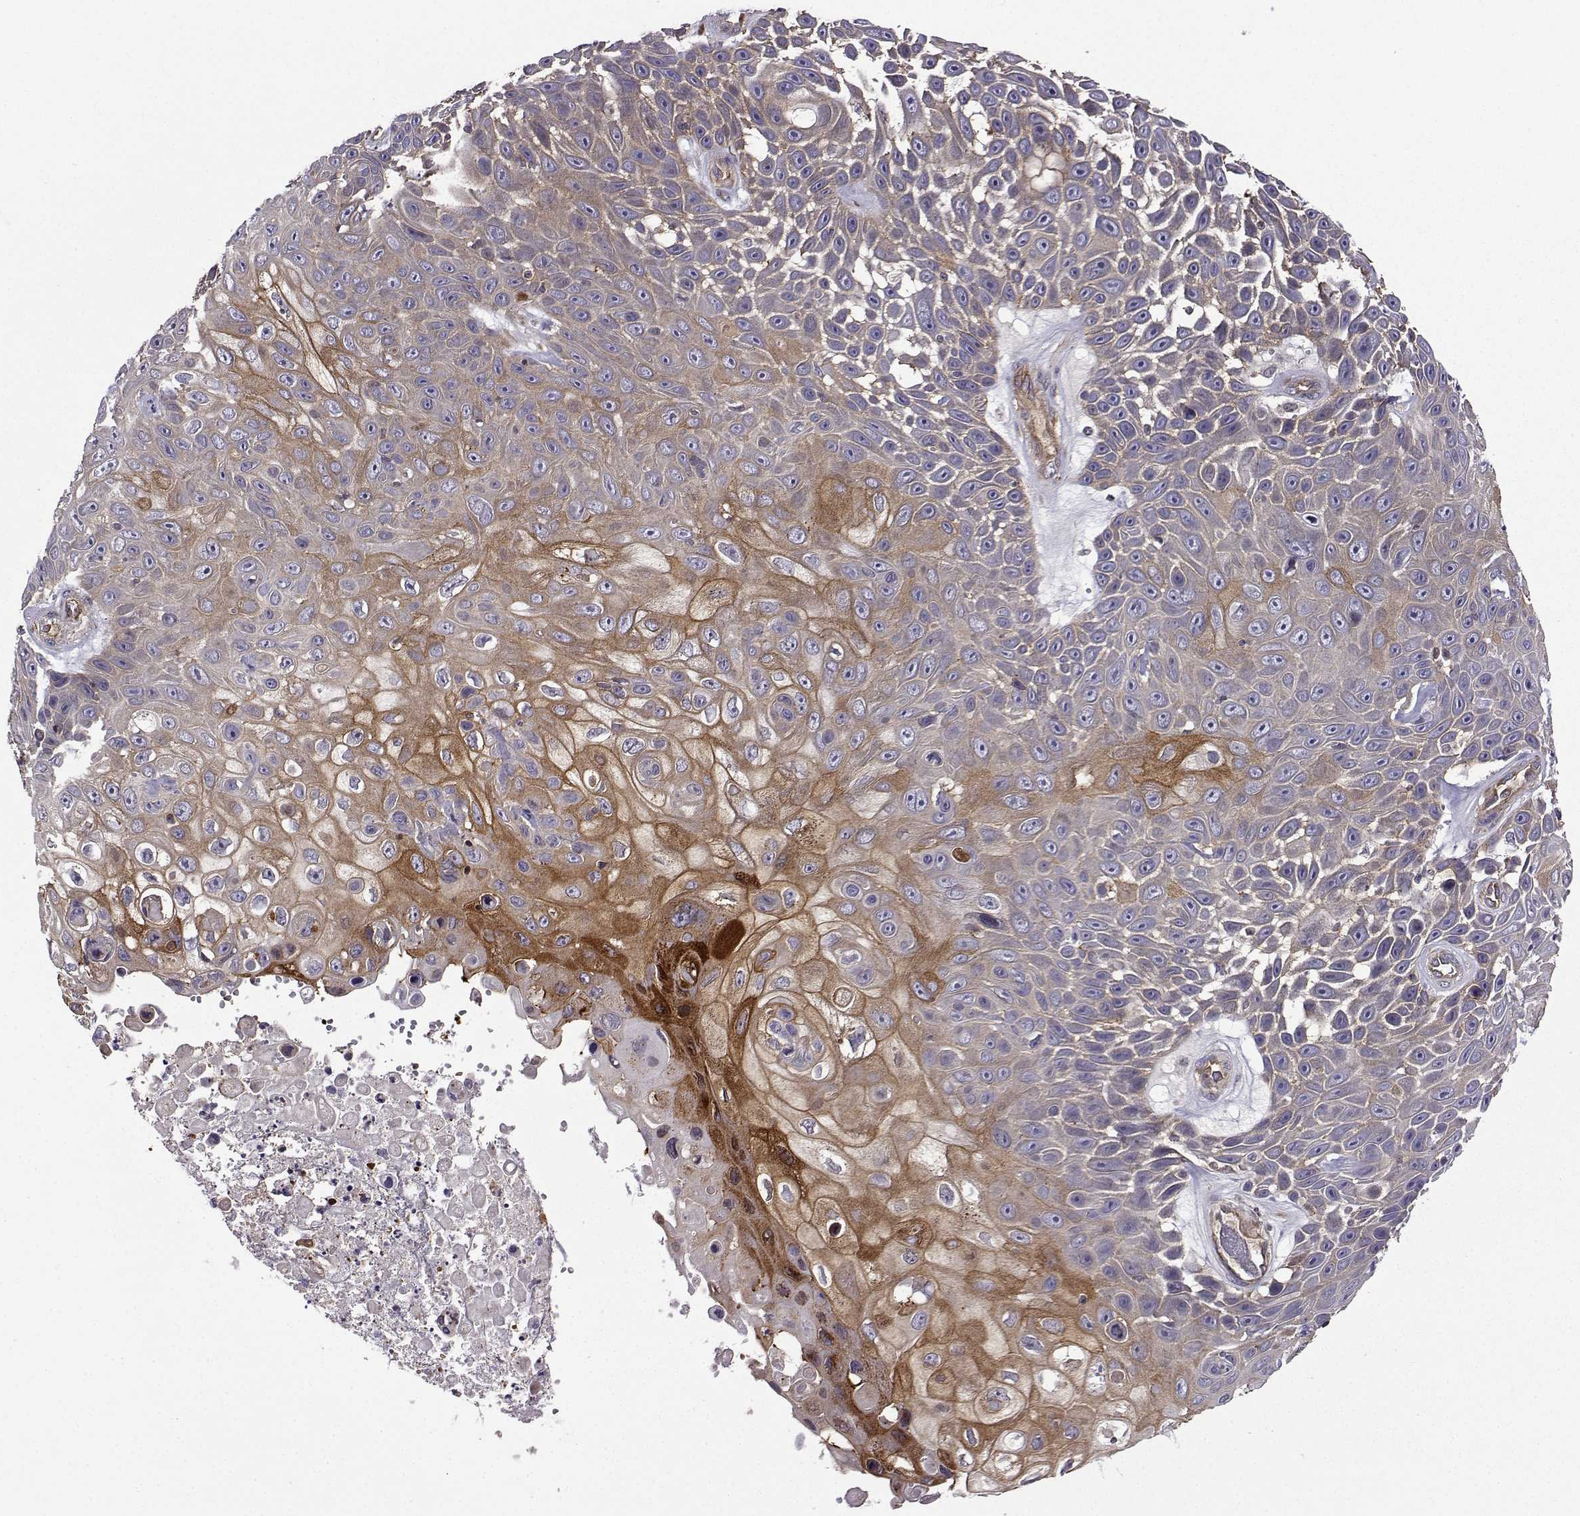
{"staining": {"intensity": "moderate", "quantity": "25%-75%", "location": "cytoplasmic/membranous"}, "tissue": "skin cancer", "cell_type": "Tumor cells", "image_type": "cancer", "snomed": [{"axis": "morphology", "description": "Squamous cell carcinoma, NOS"}, {"axis": "topography", "description": "Skin"}], "caption": "IHC of human skin cancer reveals medium levels of moderate cytoplasmic/membranous expression in about 25%-75% of tumor cells.", "gene": "ITGB8", "patient": {"sex": "male", "age": 82}}